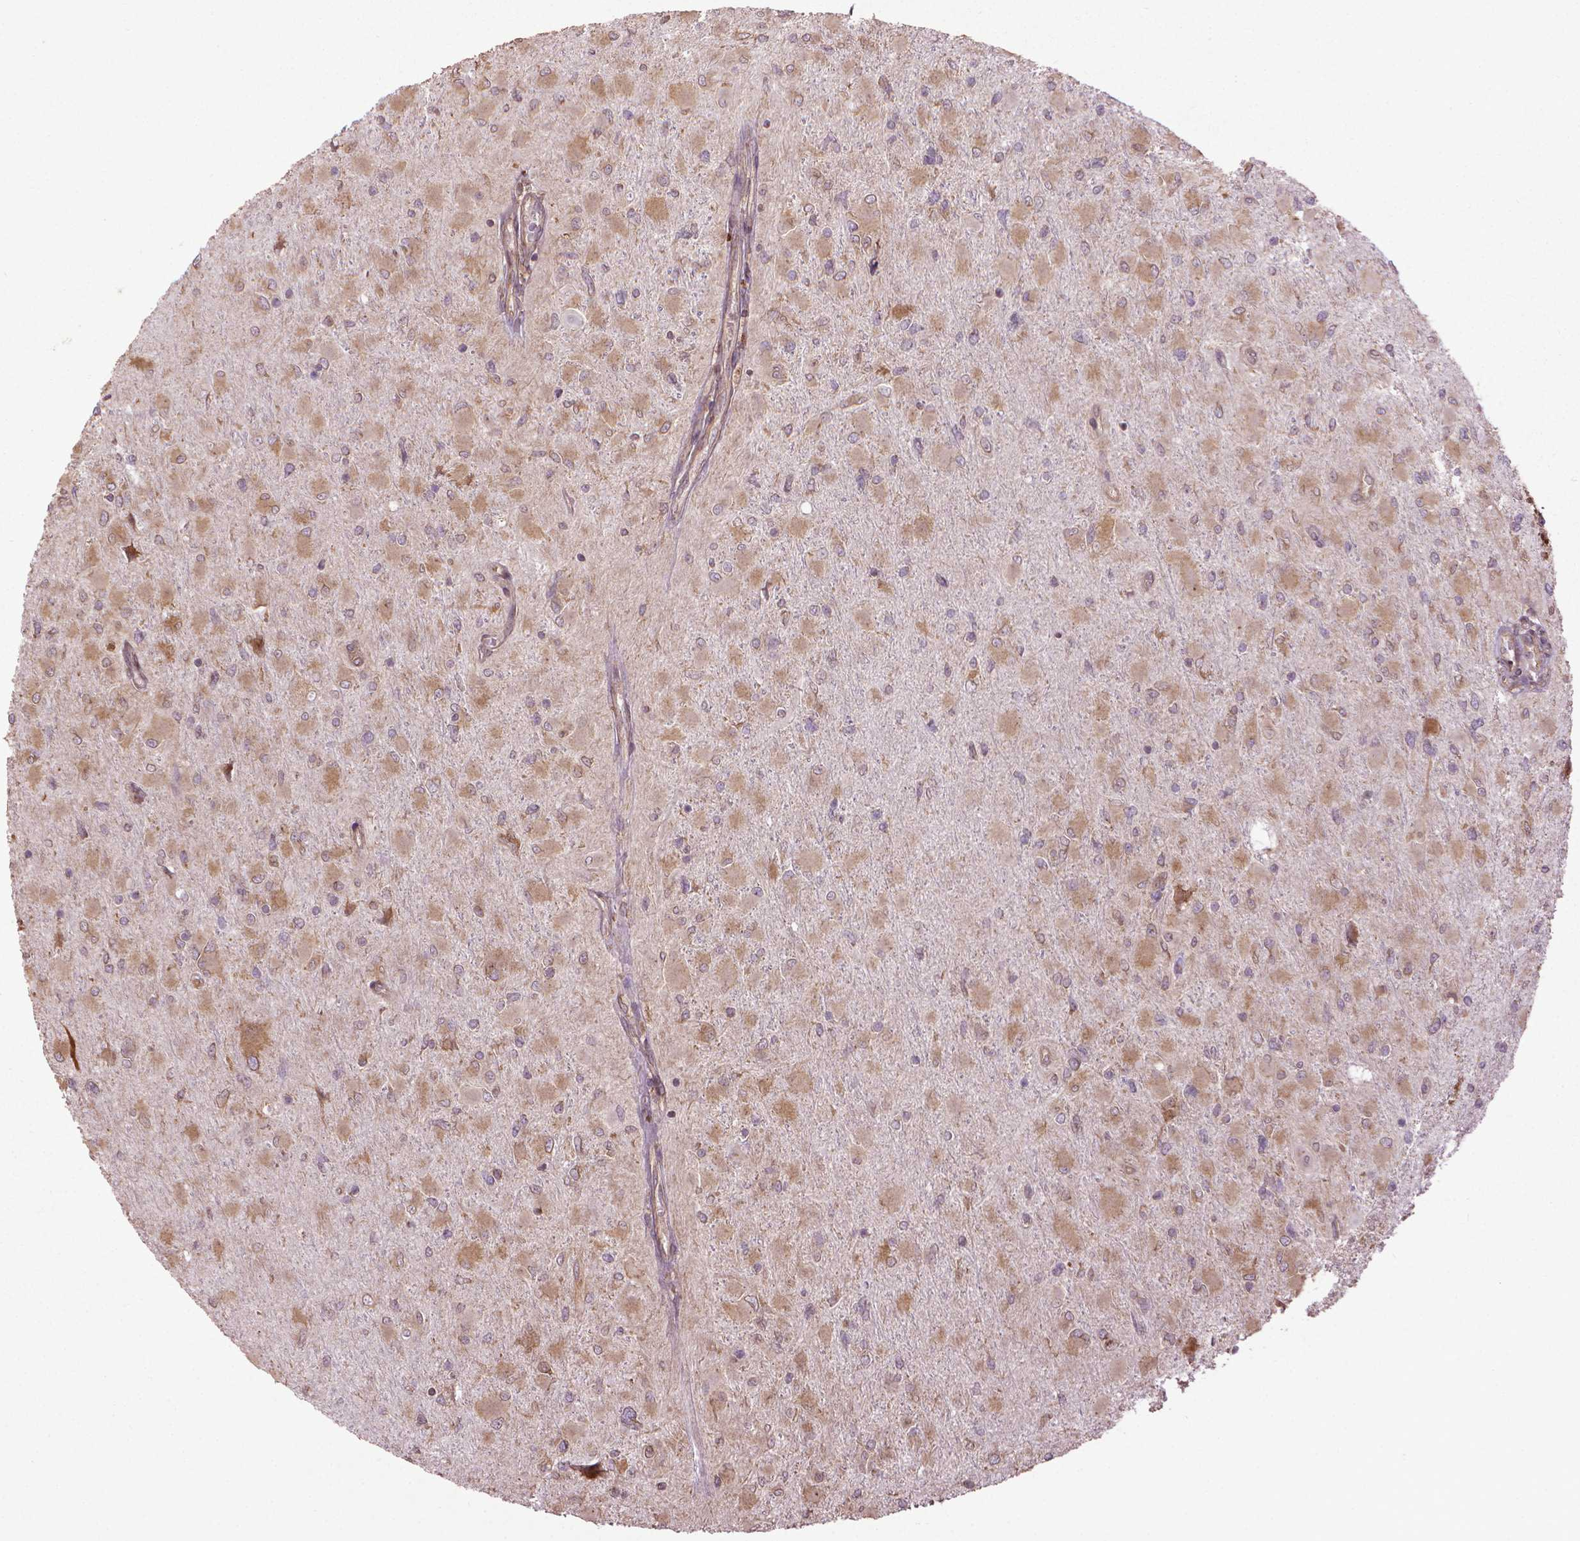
{"staining": {"intensity": "moderate", "quantity": ">75%", "location": "cytoplasmic/membranous"}, "tissue": "glioma", "cell_type": "Tumor cells", "image_type": "cancer", "snomed": [{"axis": "morphology", "description": "Glioma, malignant, High grade"}, {"axis": "topography", "description": "Cerebral cortex"}], "caption": "Moderate cytoplasmic/membranous positivity for a protein is appreciated in approximately >75% of tumor cells of glioma using immunohistochemistry.", "gene": "GAS1", "patient": {"sex": "female", "age": 36}}